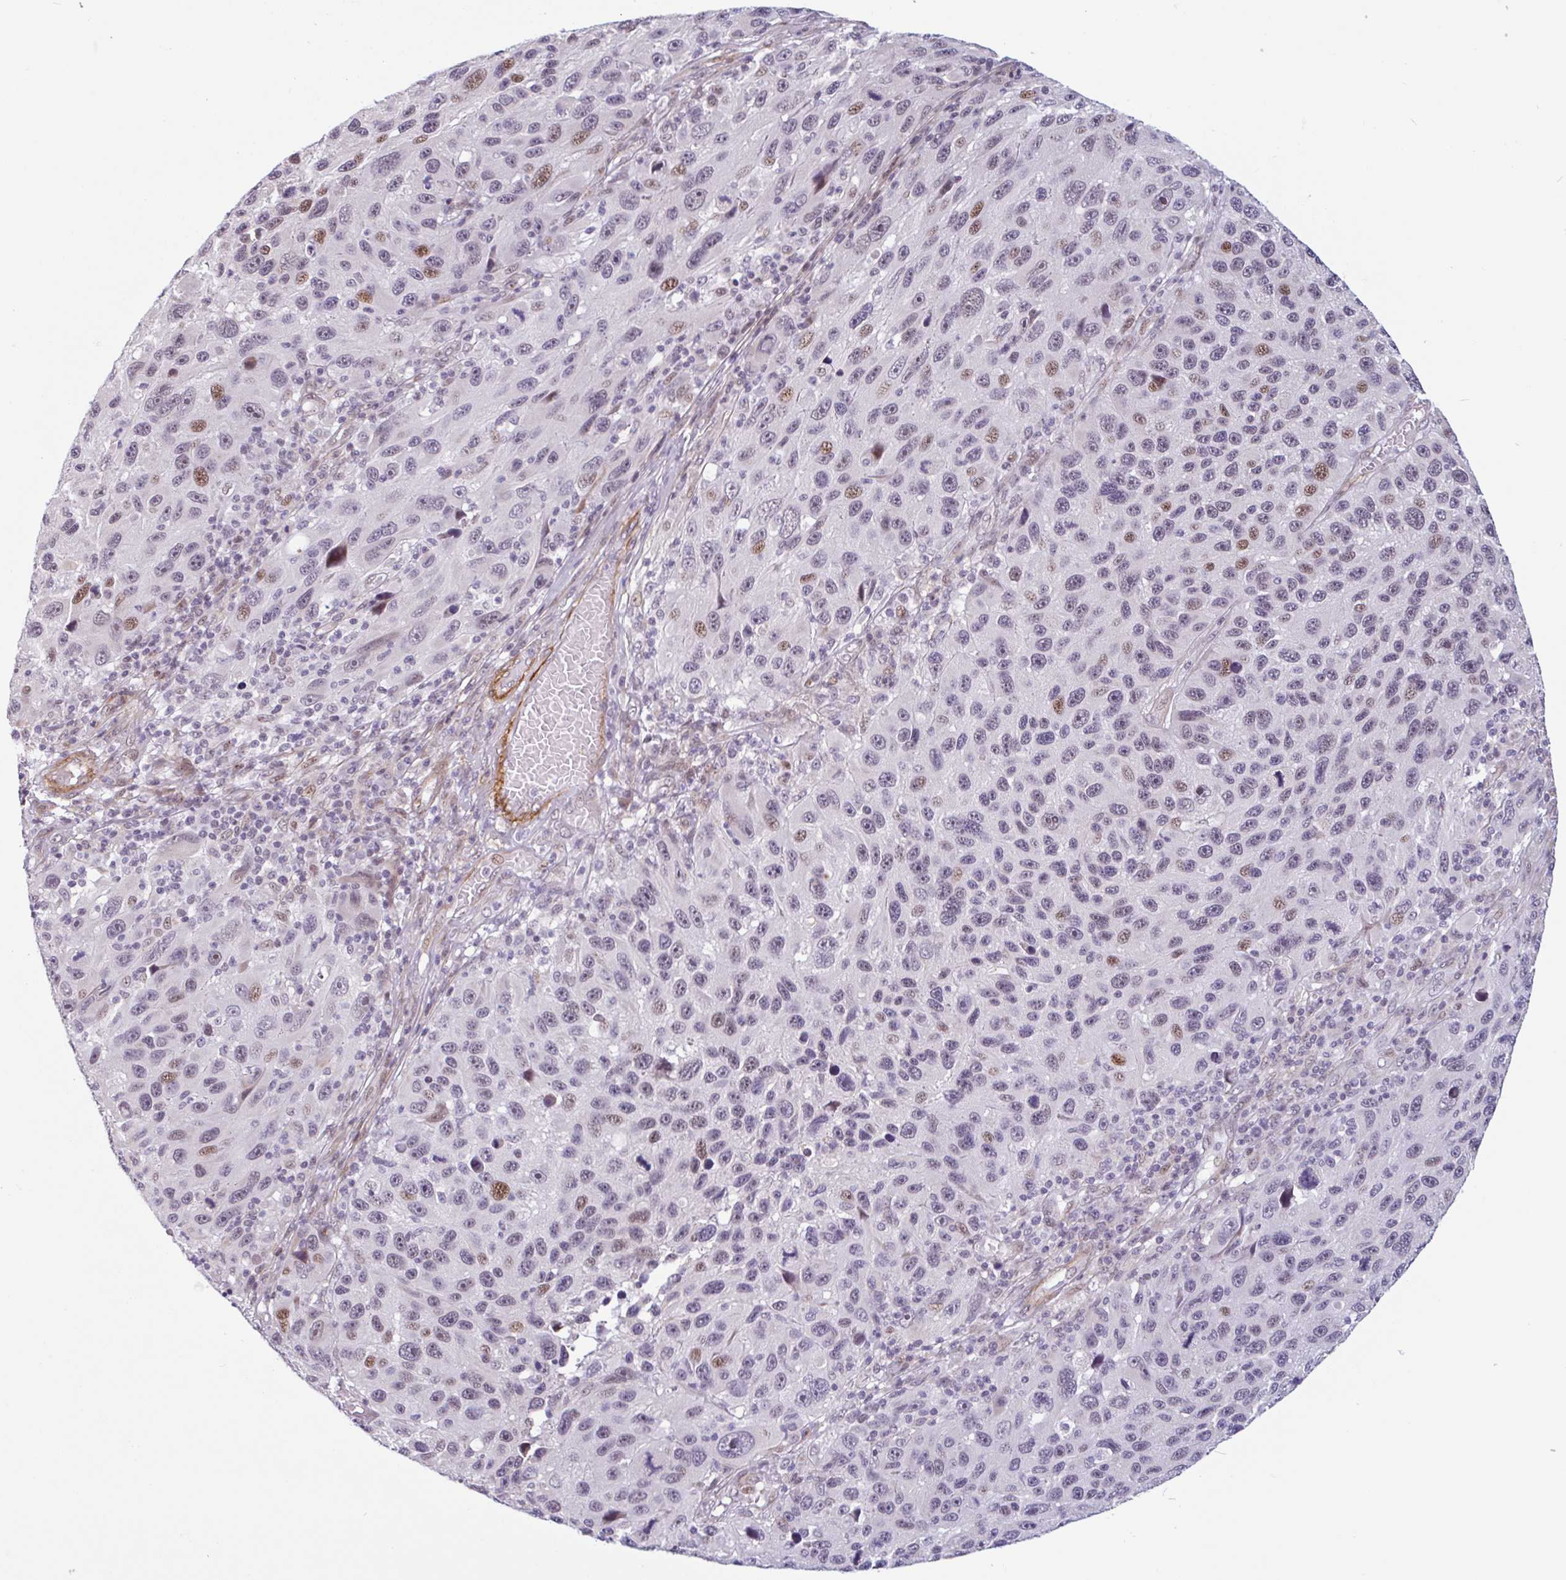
{"staining": {"intensity": "moderate", "quantity": "<25%", "location": "nuclear"}, "tissue": "melanoma", "cell_type": "Tumor cells", "image_type": "cancer", "snomed": [{"axis": "morphology", "description": "Malignant melanoma, NOS"}, {"axis": "topography", "description": "Skin"}], "caption": "A micrograph of human malignant melanoma stained for a protein displays moderate nuclear brown staining in tumor cells.", "gene": "TMEM119", "patient": {"sex": "male", "age": 53}}